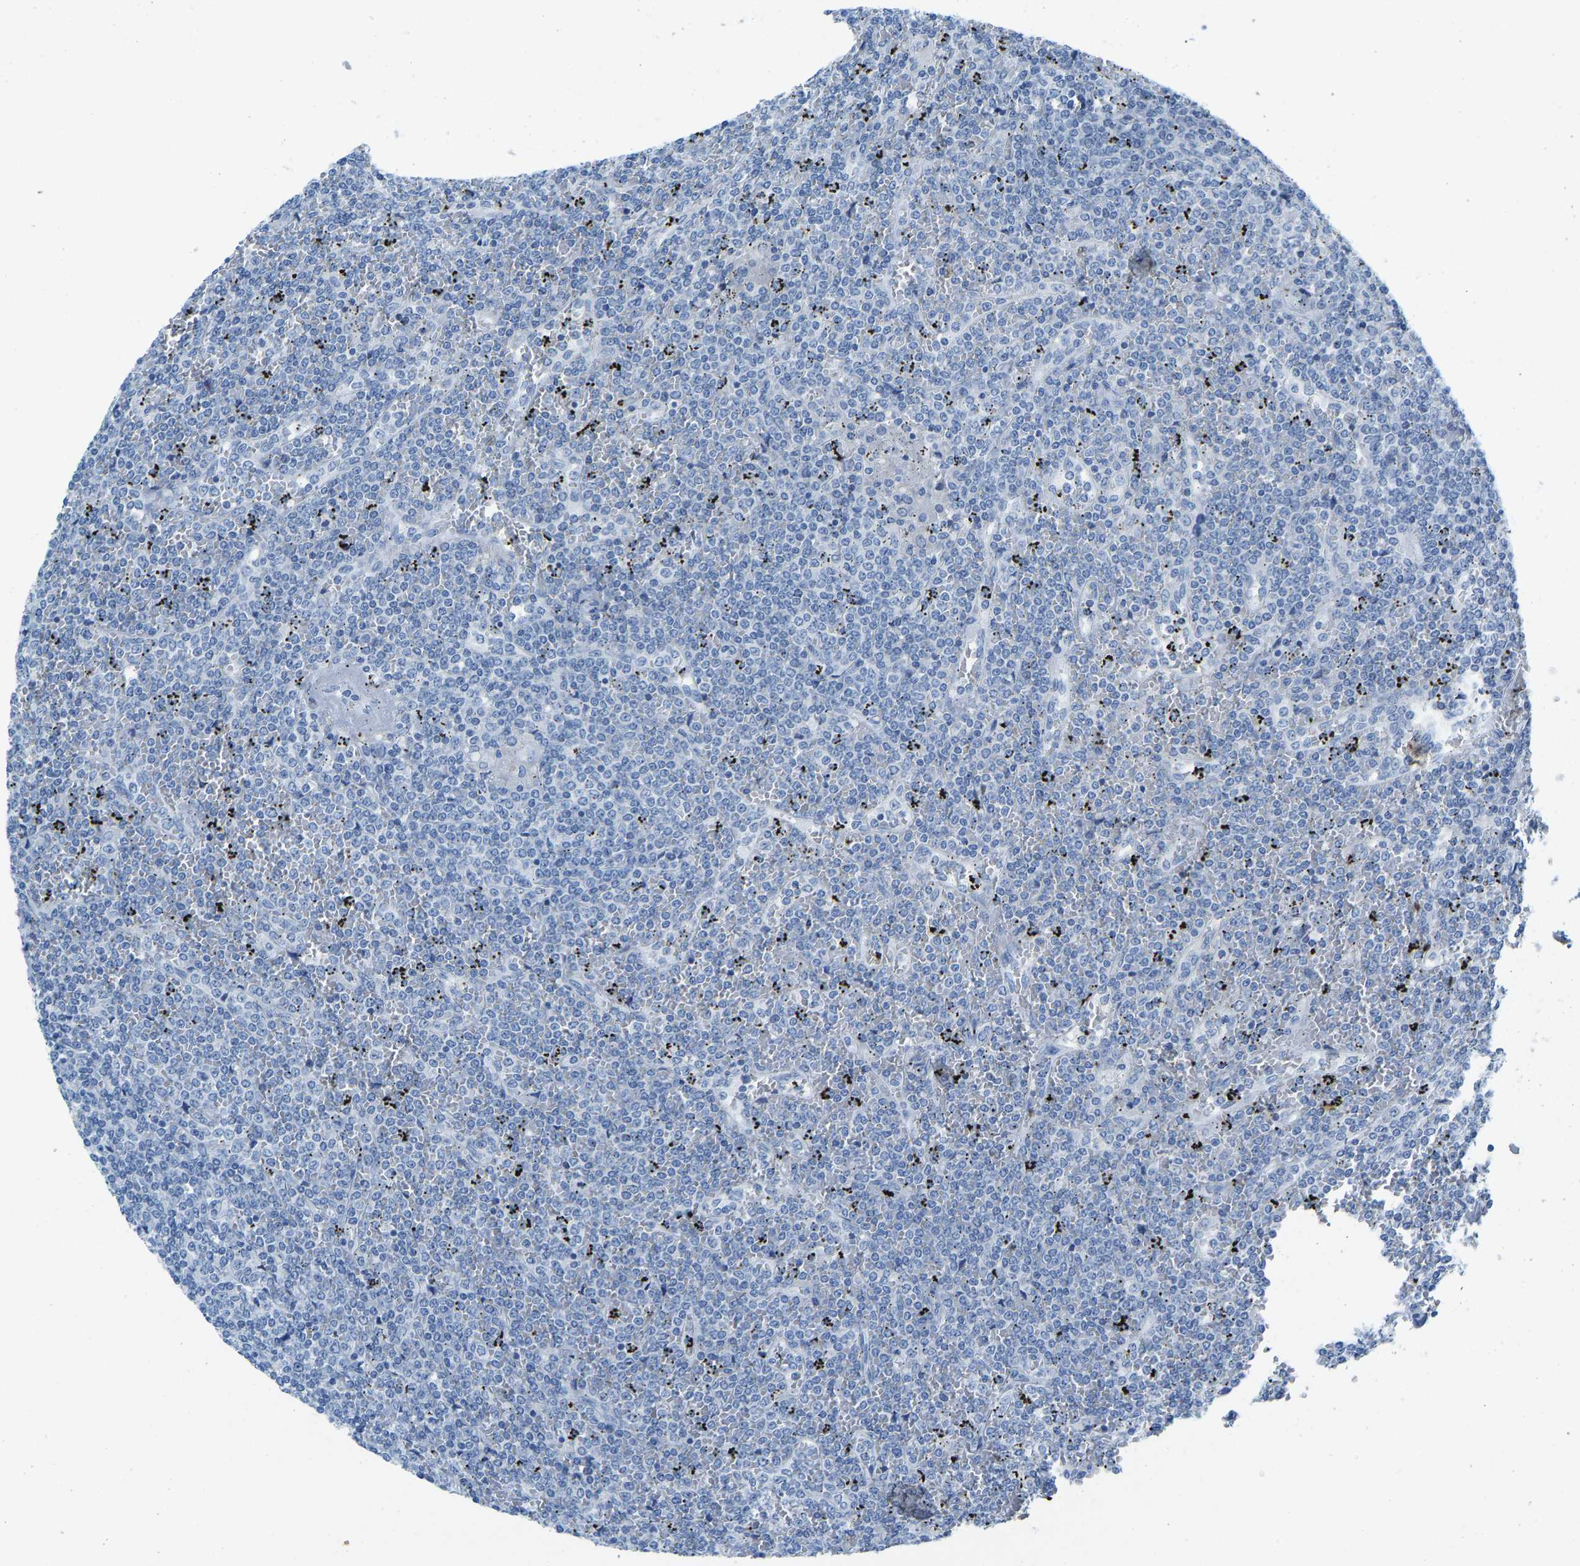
{"staining": {"intensity": "negative", "quantity": "none", "location": "none"}, "tissue": "lymphoma", "cell_type": "Tumor cells", "image_type": "cancer", "snomed": [{"axis": "morphology", "description": "Malignant lymphoma, non-Hodgkin's type, Low grade"}, {"axis": "topography", "description": "Spleen"}], "caption": "A photomicrograph of lymphoma stained for a protein shows no brown staining in tumor cells.", "gene": "SERPINB3", "patient": {"sex": "female", "age": 19}}